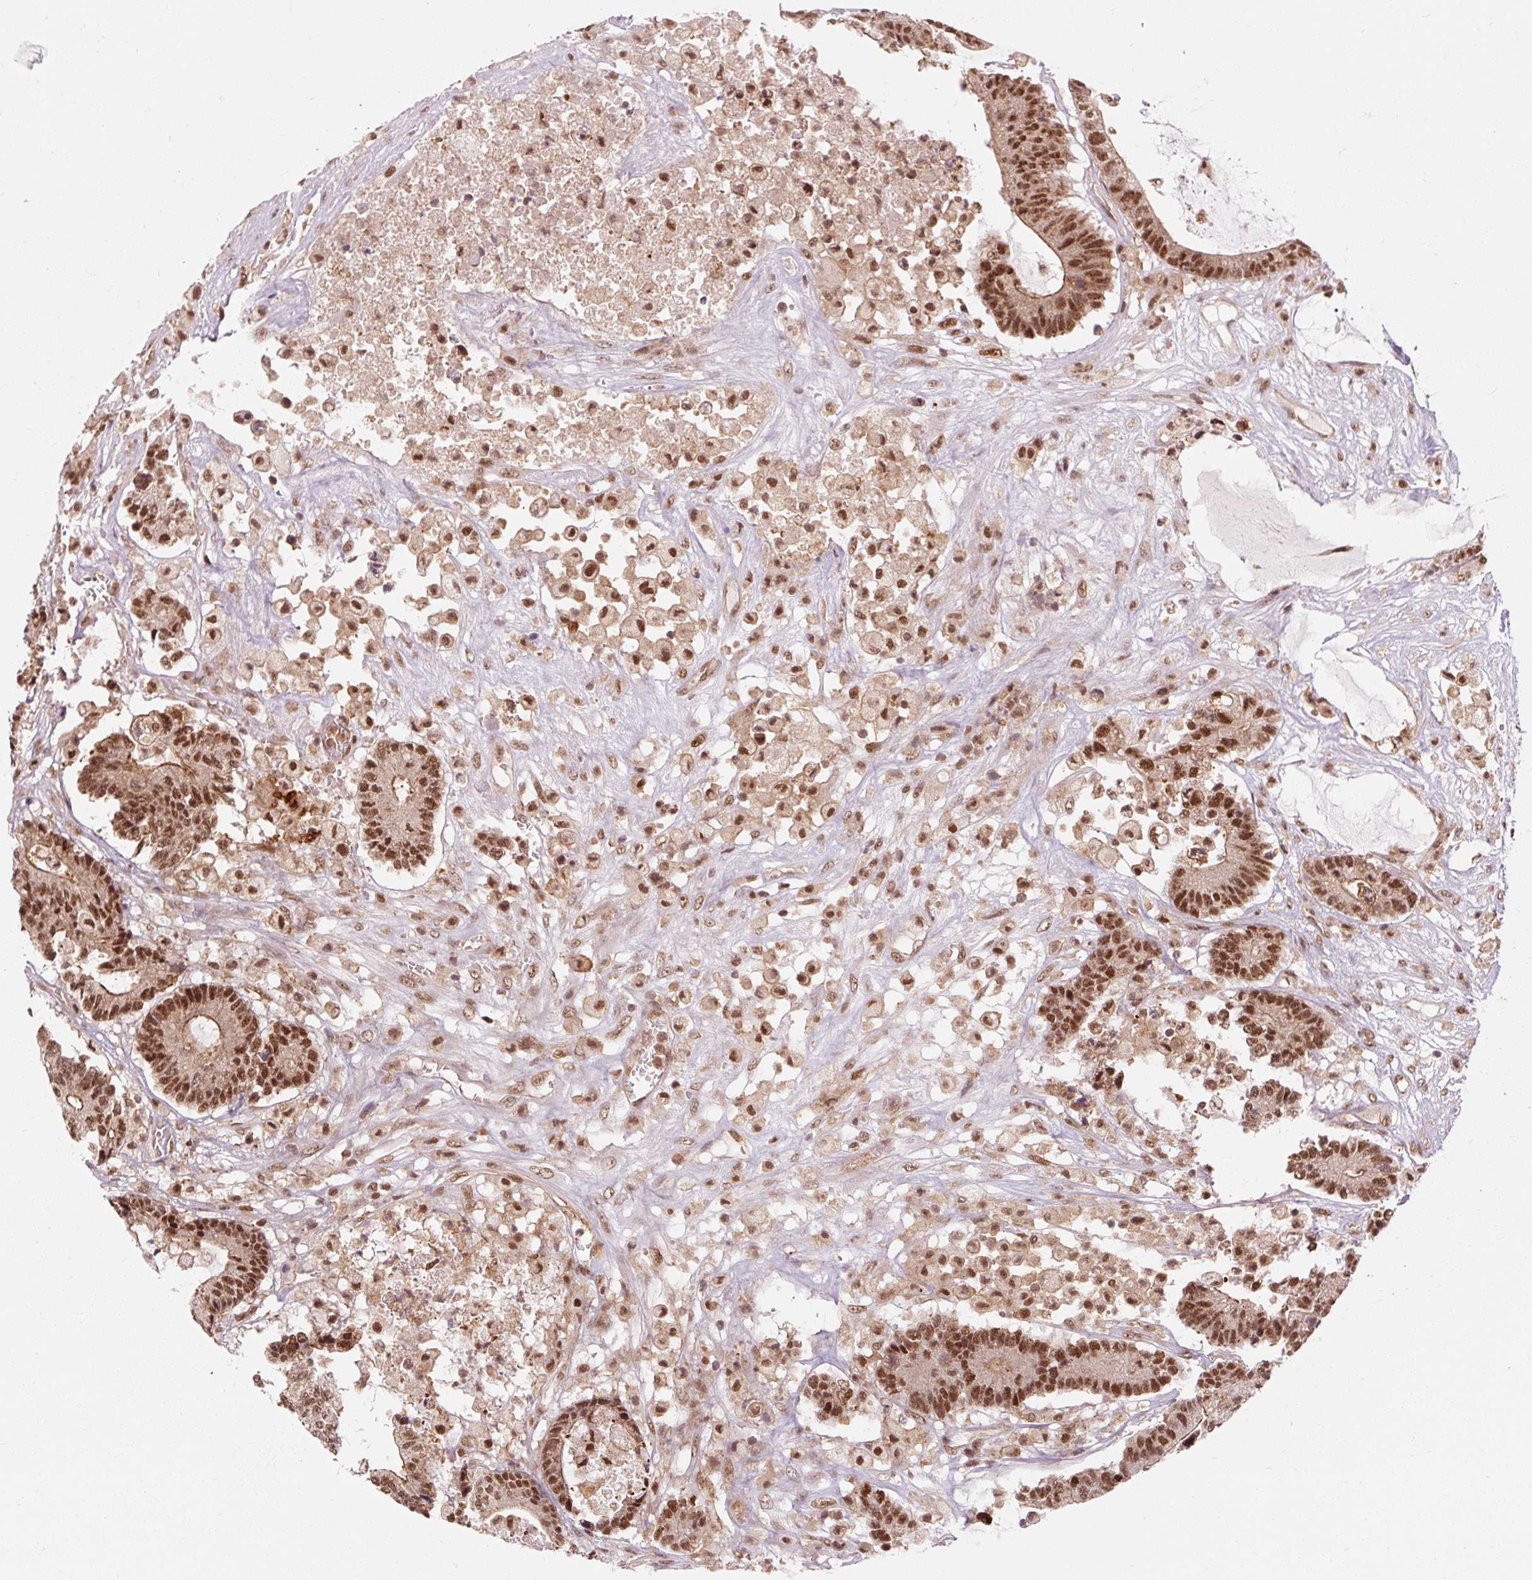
{"staining": {"intensity": "moderate", "quantity": ">75%", "location": "cytoplasmic/membranous,nuclear"}, "tissue": "colorectal cancer", "cell_type": "Tumor cells", "image_type": "cancer", "snomed": [{"axis": "morphology", "description": "Adenocarcinoma, NOS"}, {"axis": "topography", "description": "Colon"}], "caption": "Immunohistochemistry (DAB (3,3'-diaminobenzidine)) staining of colorectal cancer demonstrates moderate cytoplasmic/membranous and nuclear protein positivity in about >75% of tumor cells.", "gene": "CSTF1", "patient": {"sex": "female", "age": 84}}